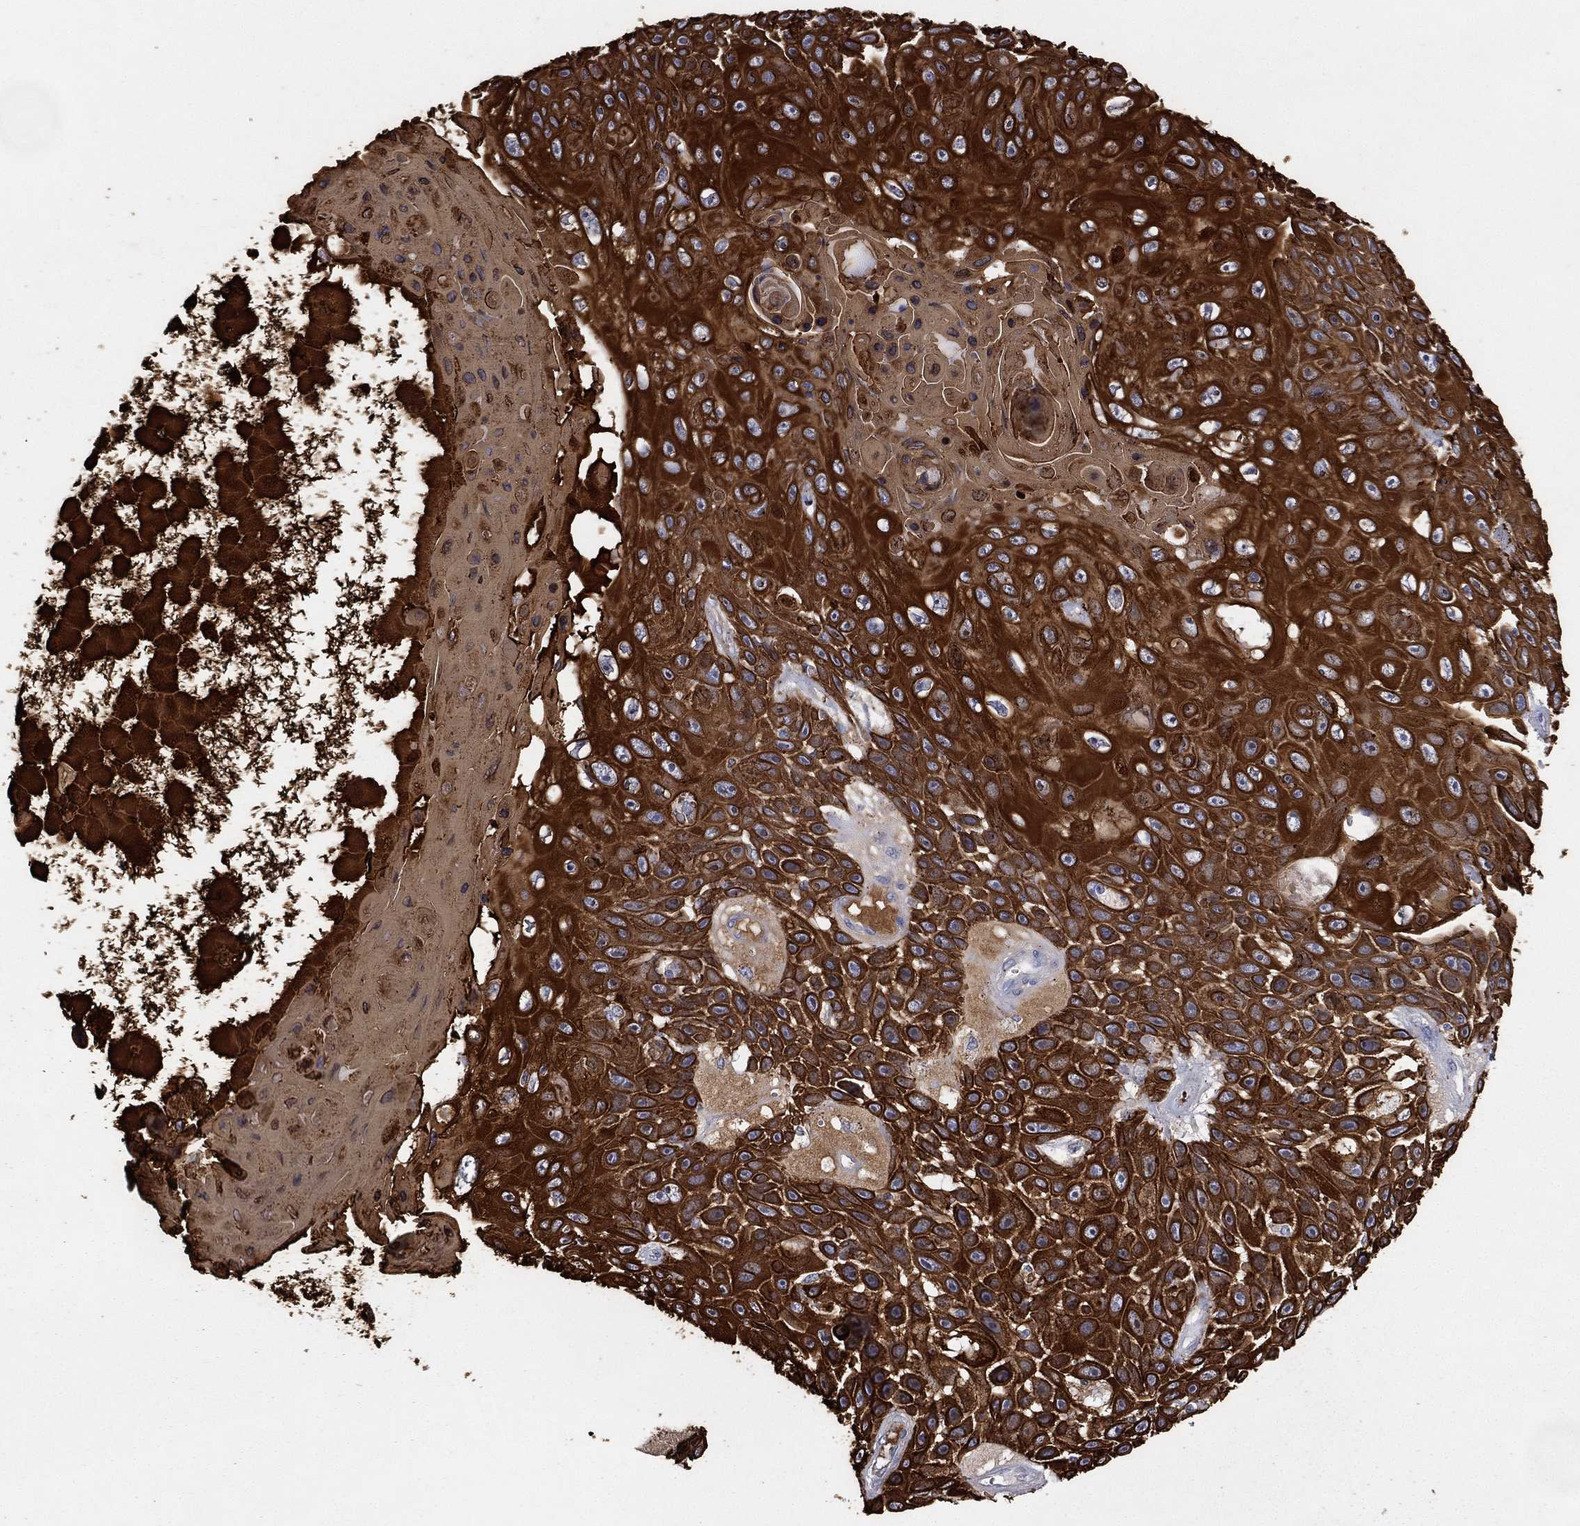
{"staining": {"intensity": "strong", "quantity": ">75%", "location": "cytoplasmic/membranous"}, "tissue": "skin cancer", "cell_type": "Tumor cells", "image_type": "cancer", "snomed": [{"axis": "morphology", "description": "Squamous cell carcinoma, NOS"}, {"axis": "topography", "description": "Skin"}], "caption": "This photomicrograph shows immunohistochemistry (IHC) staining of skin cancer (squamous cell carcinoma), with high strong cytoplasmic/membranous positivity in approximately >75% of tumor cells.", "gene": "KRT7", "patient": {"sex": "male", "age": 82}}